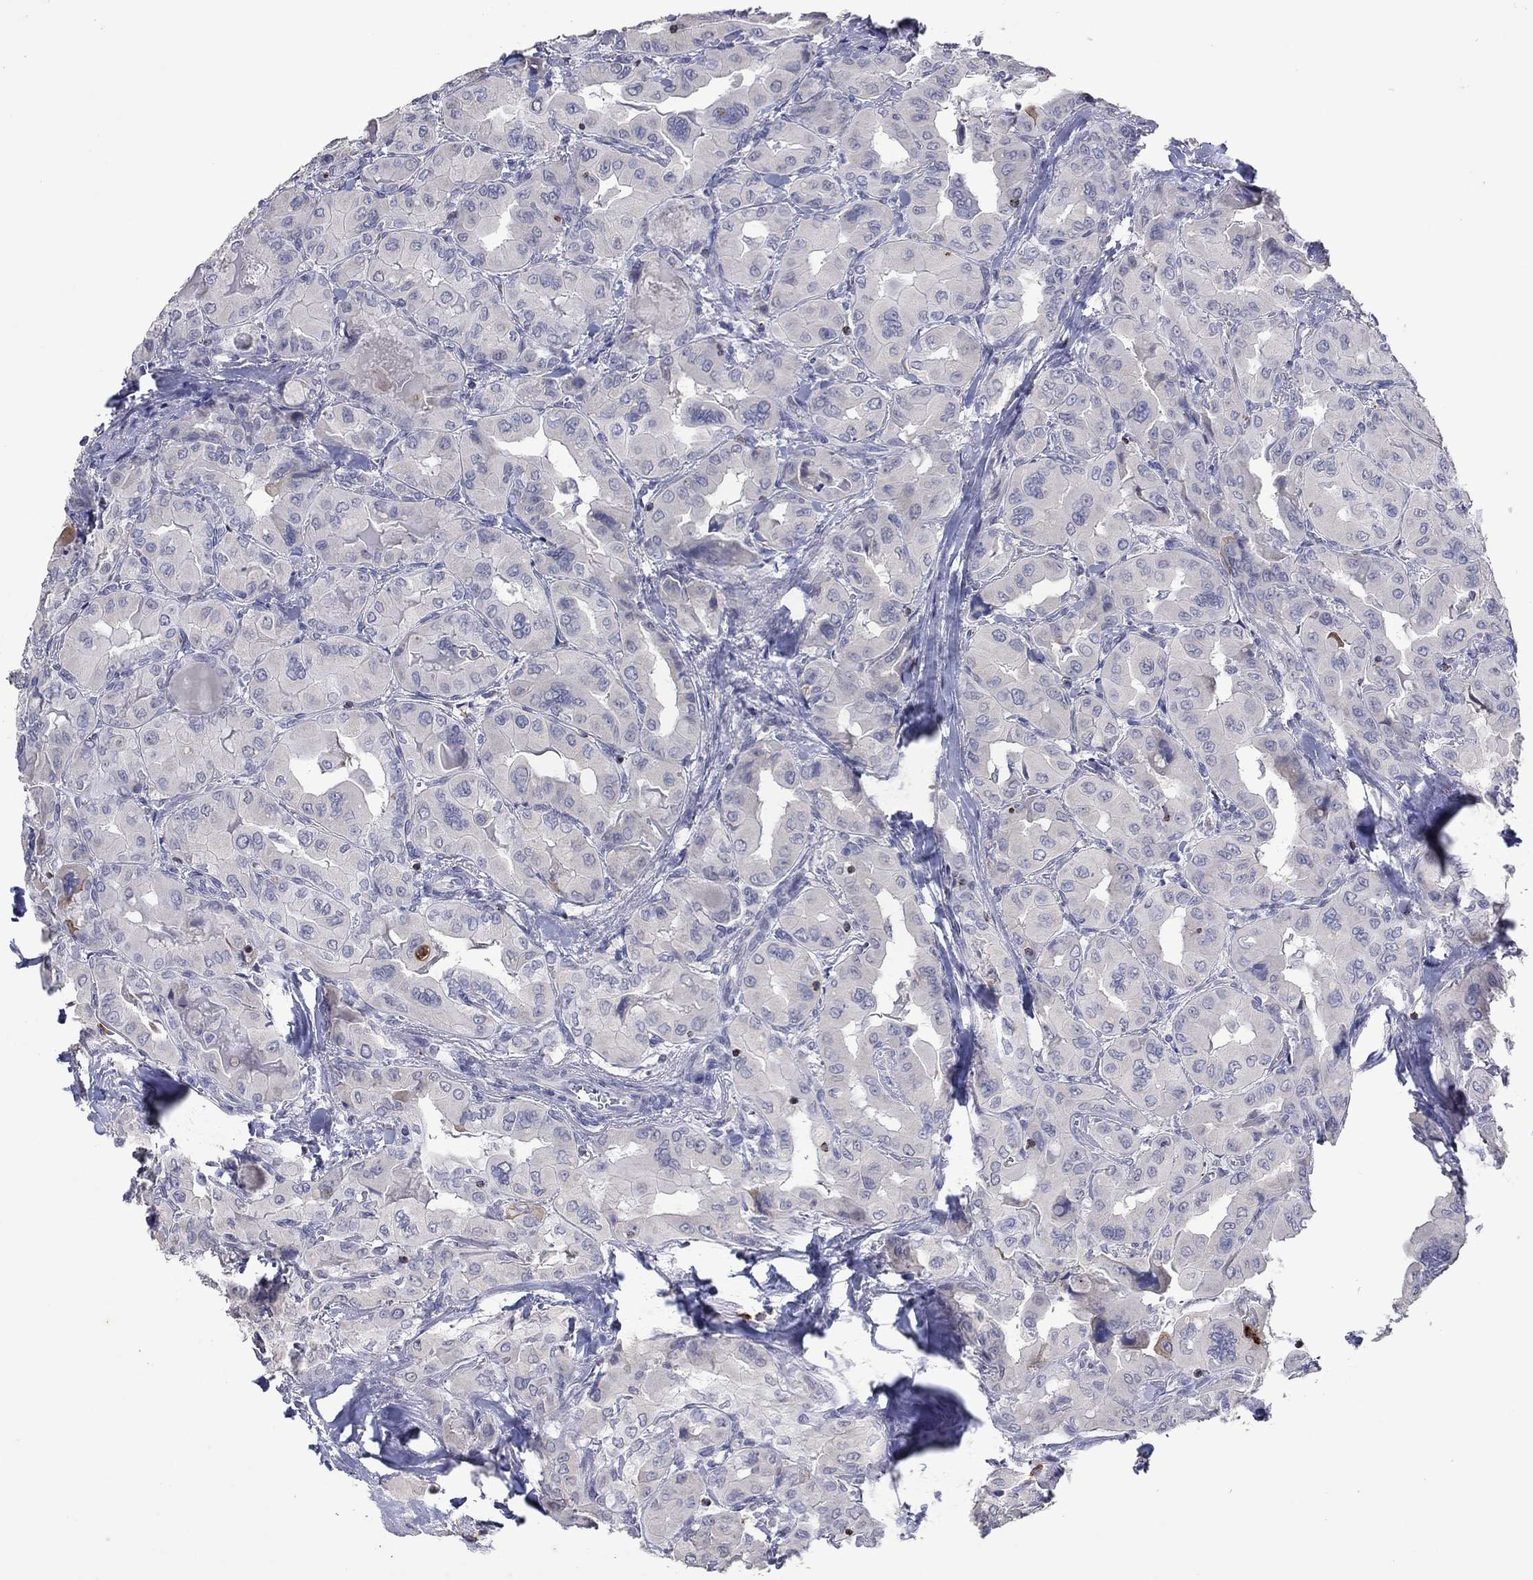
{"staining": {"intensity": "negative", "quantity": "none", "location": "none"}, "tissue": "thyroid cancer", "cell_type": "Tumor cells", "image_type": "cancer", "snomed": [{"axis": "morphology", "description": "Normal tissue, NOS"}, {"axis": "morphology", "description": "Papillary adenocarcinoma, NOS"}, {"axis": "topography", "description": "Thyroid gland"}], "caption": "A high-resolution micrograph shows IHC staining of thyroid cancer (papillary adenocarcinoma), which displays no significant positivity in tumor cells.", "gene": "CCL5", "patient": {"sex": "female", "age": 66}}